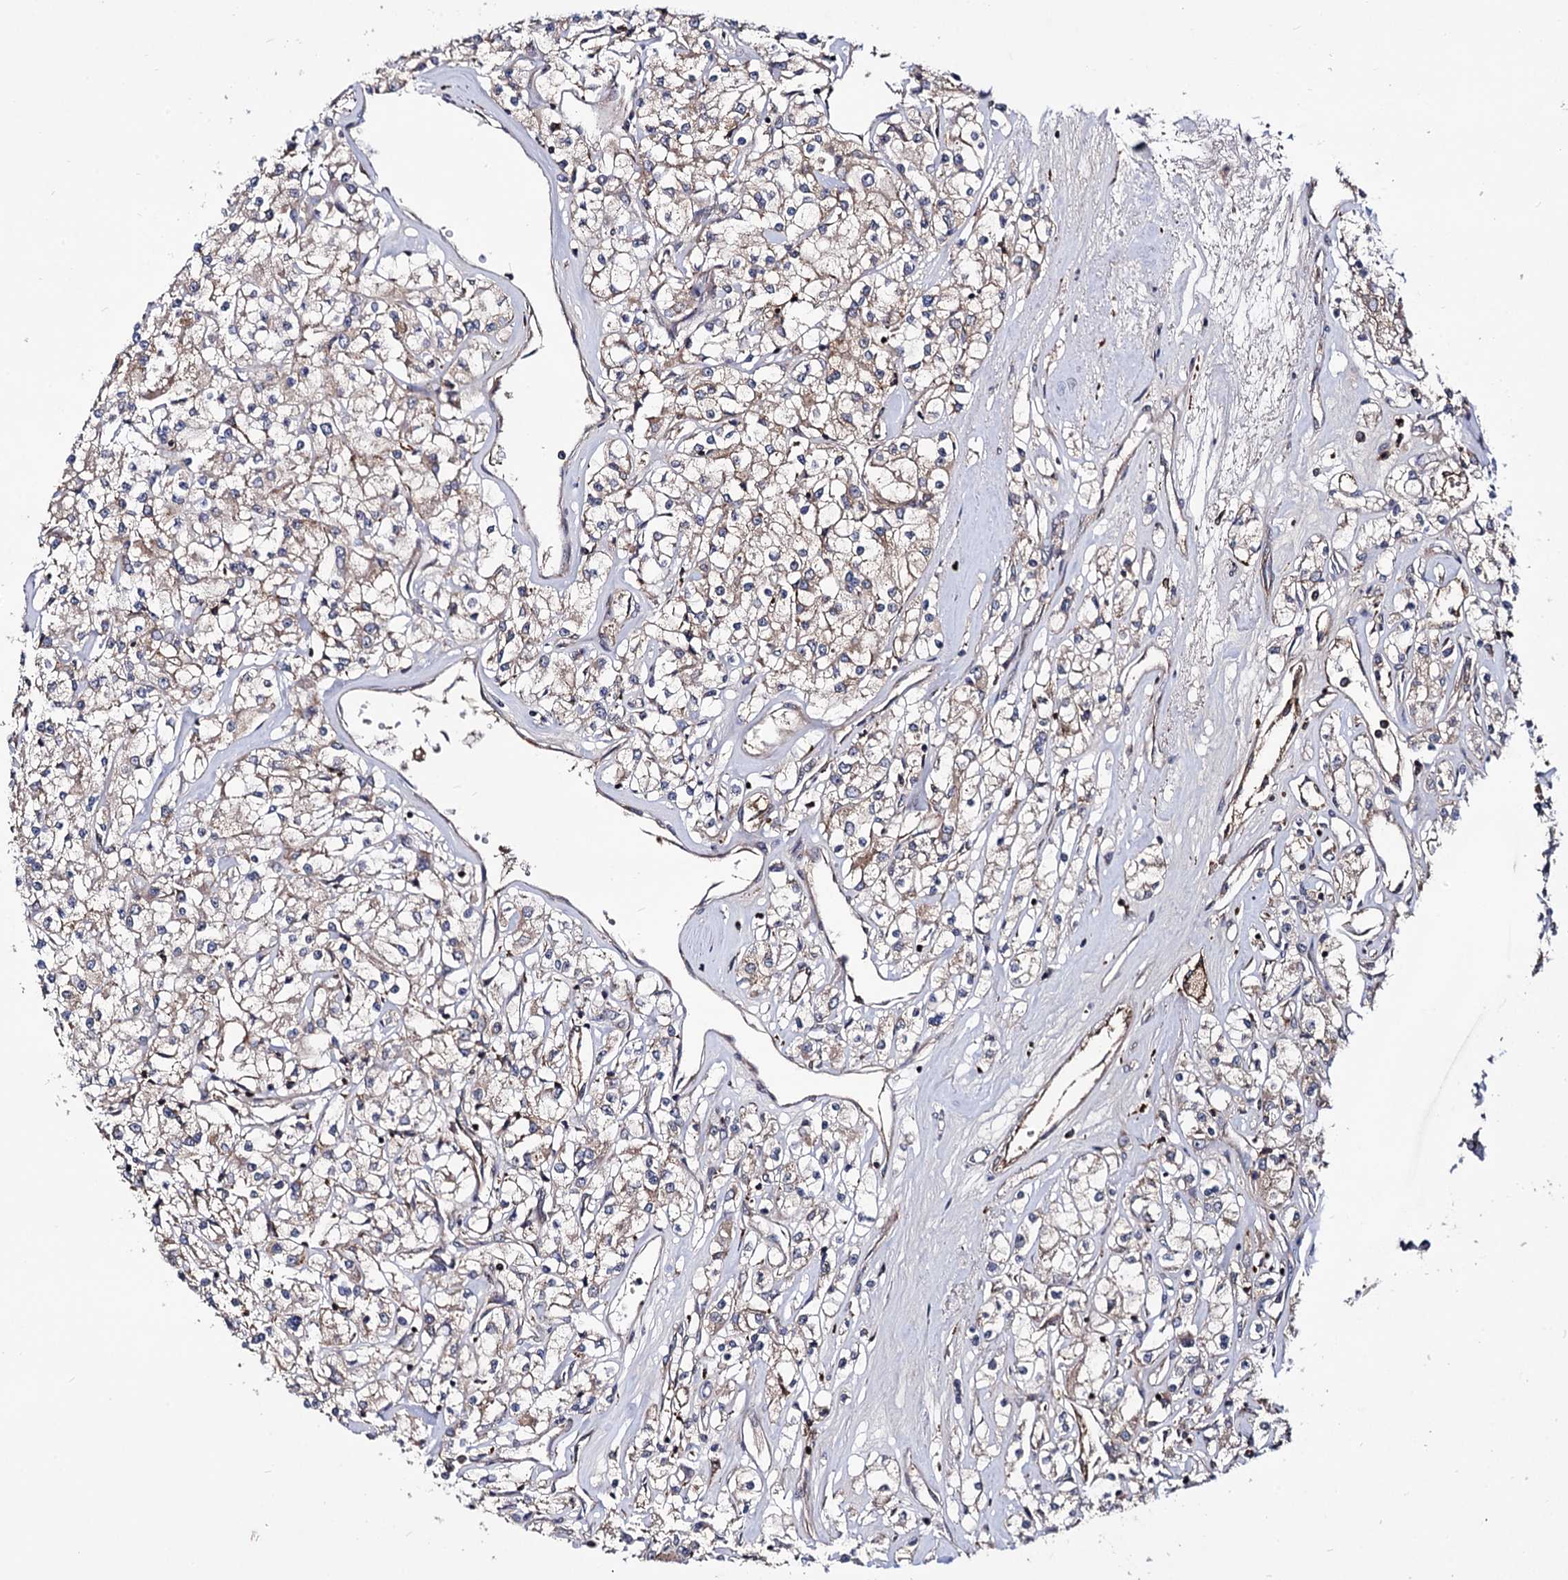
{"staining": {"intensity": "weak", "quantity": "25%-75%", "location": "cytoplasmic/membranous"}, "tissue": "renal cancer", "cell_type": "Tumor cells", "image_type": "cancer", "snomed": [{"axis": "morphology", "description": "Adenocarcinoma, NOS"}, {"axis": "topography", "description": "Kidney"}], "caption": "Immunohistochemistry (IHC) of human adenocarcinoma (renal) reveals low levels of weak cytoplasmic/membranous expression in approximately 25%-75% of tumor cells.", "gene": "MICAL2", "patient": {"sex": "female", "age": 59}}